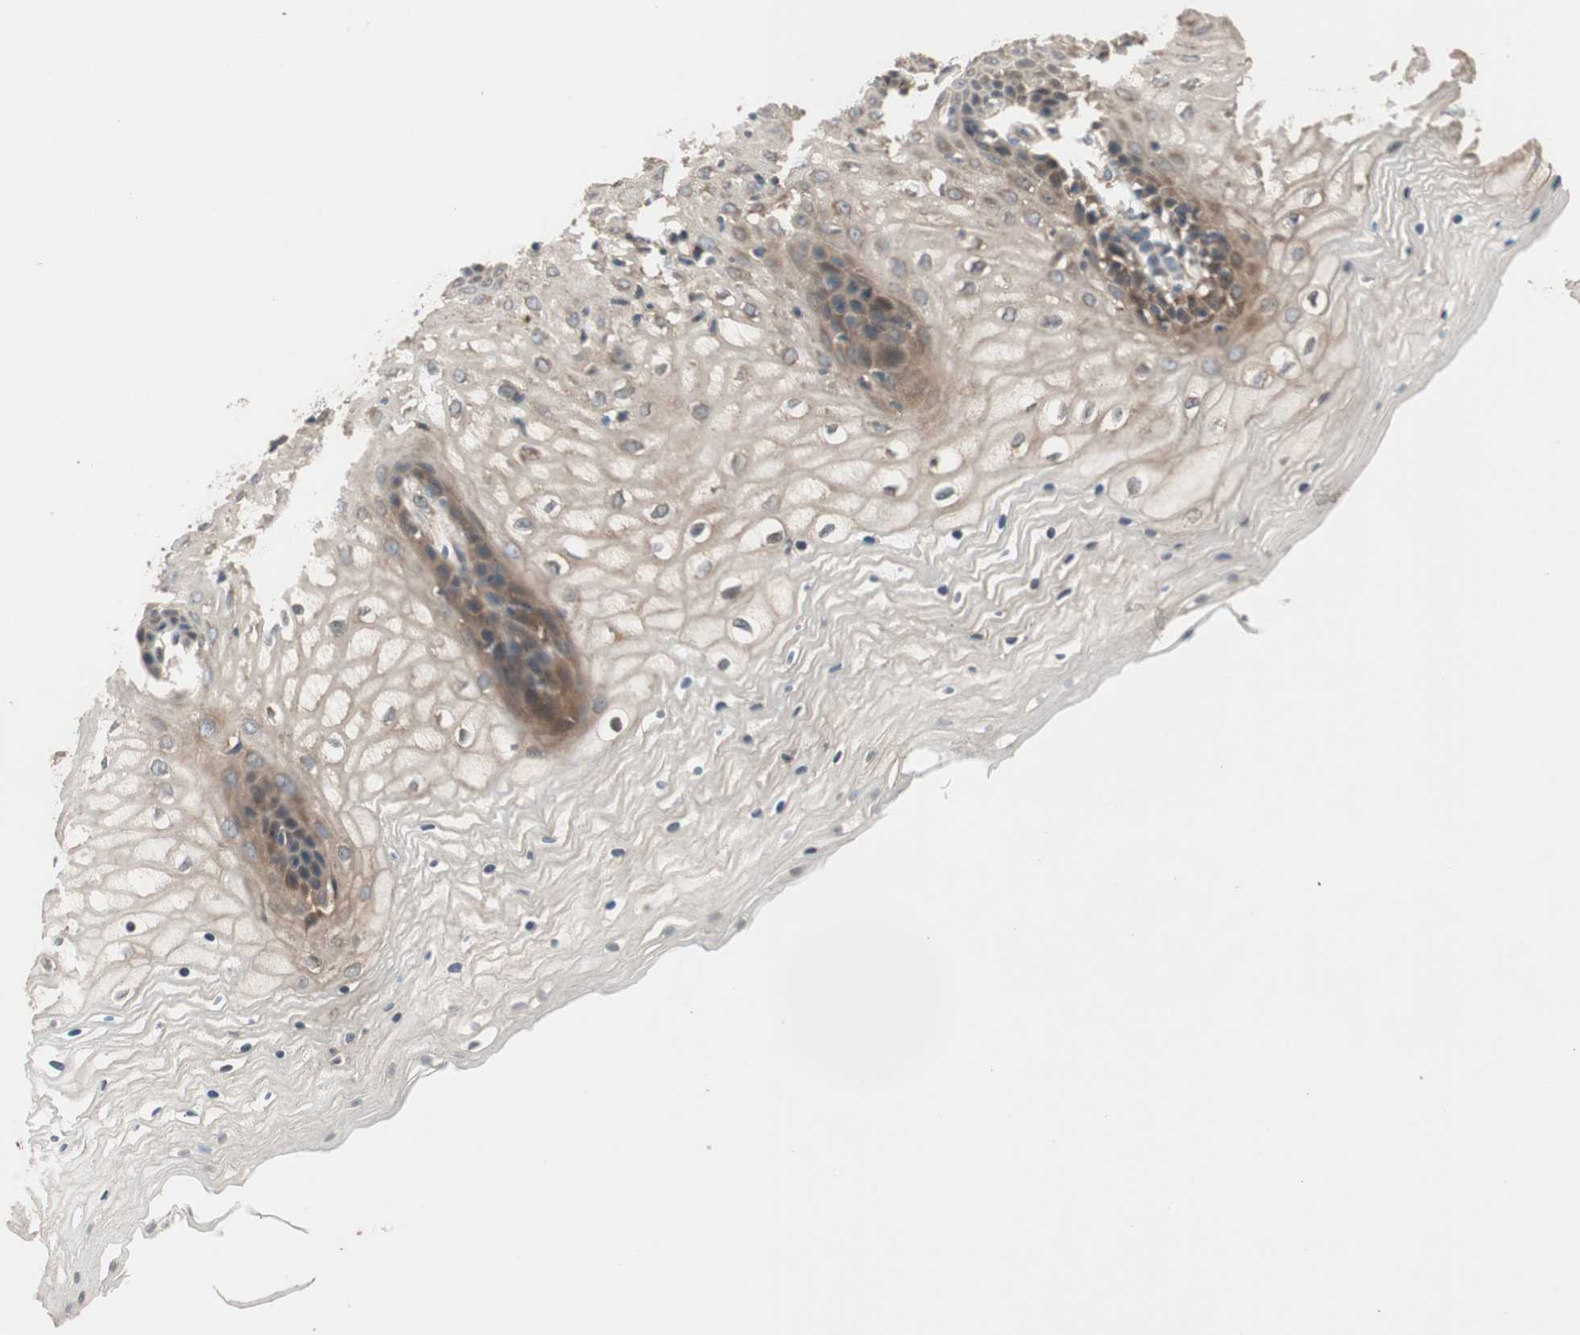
{"staining": {"intensity": "moderate", "quantity": "<25%", "location": "cytoplasmic/membranous"}, "tissue": "vagina", "cell_type": "Squamous epithelial cells", "image_type": "normal", "snomed": [{"axis": "morphology", "description": "Normal tissue, NOS"}, {"axis": "topography", "description": "Vagina"}], "caption": "Vagina stained with IHC demonstrates moderate cytoplasmic/membranous expression in approximately <25% of squamous epithelial cells. (Brightfield microscopy of DAB IHC at high magnification).", "gene": "ATP6AP2", "patient": {"sex": "female", "age": 34}}